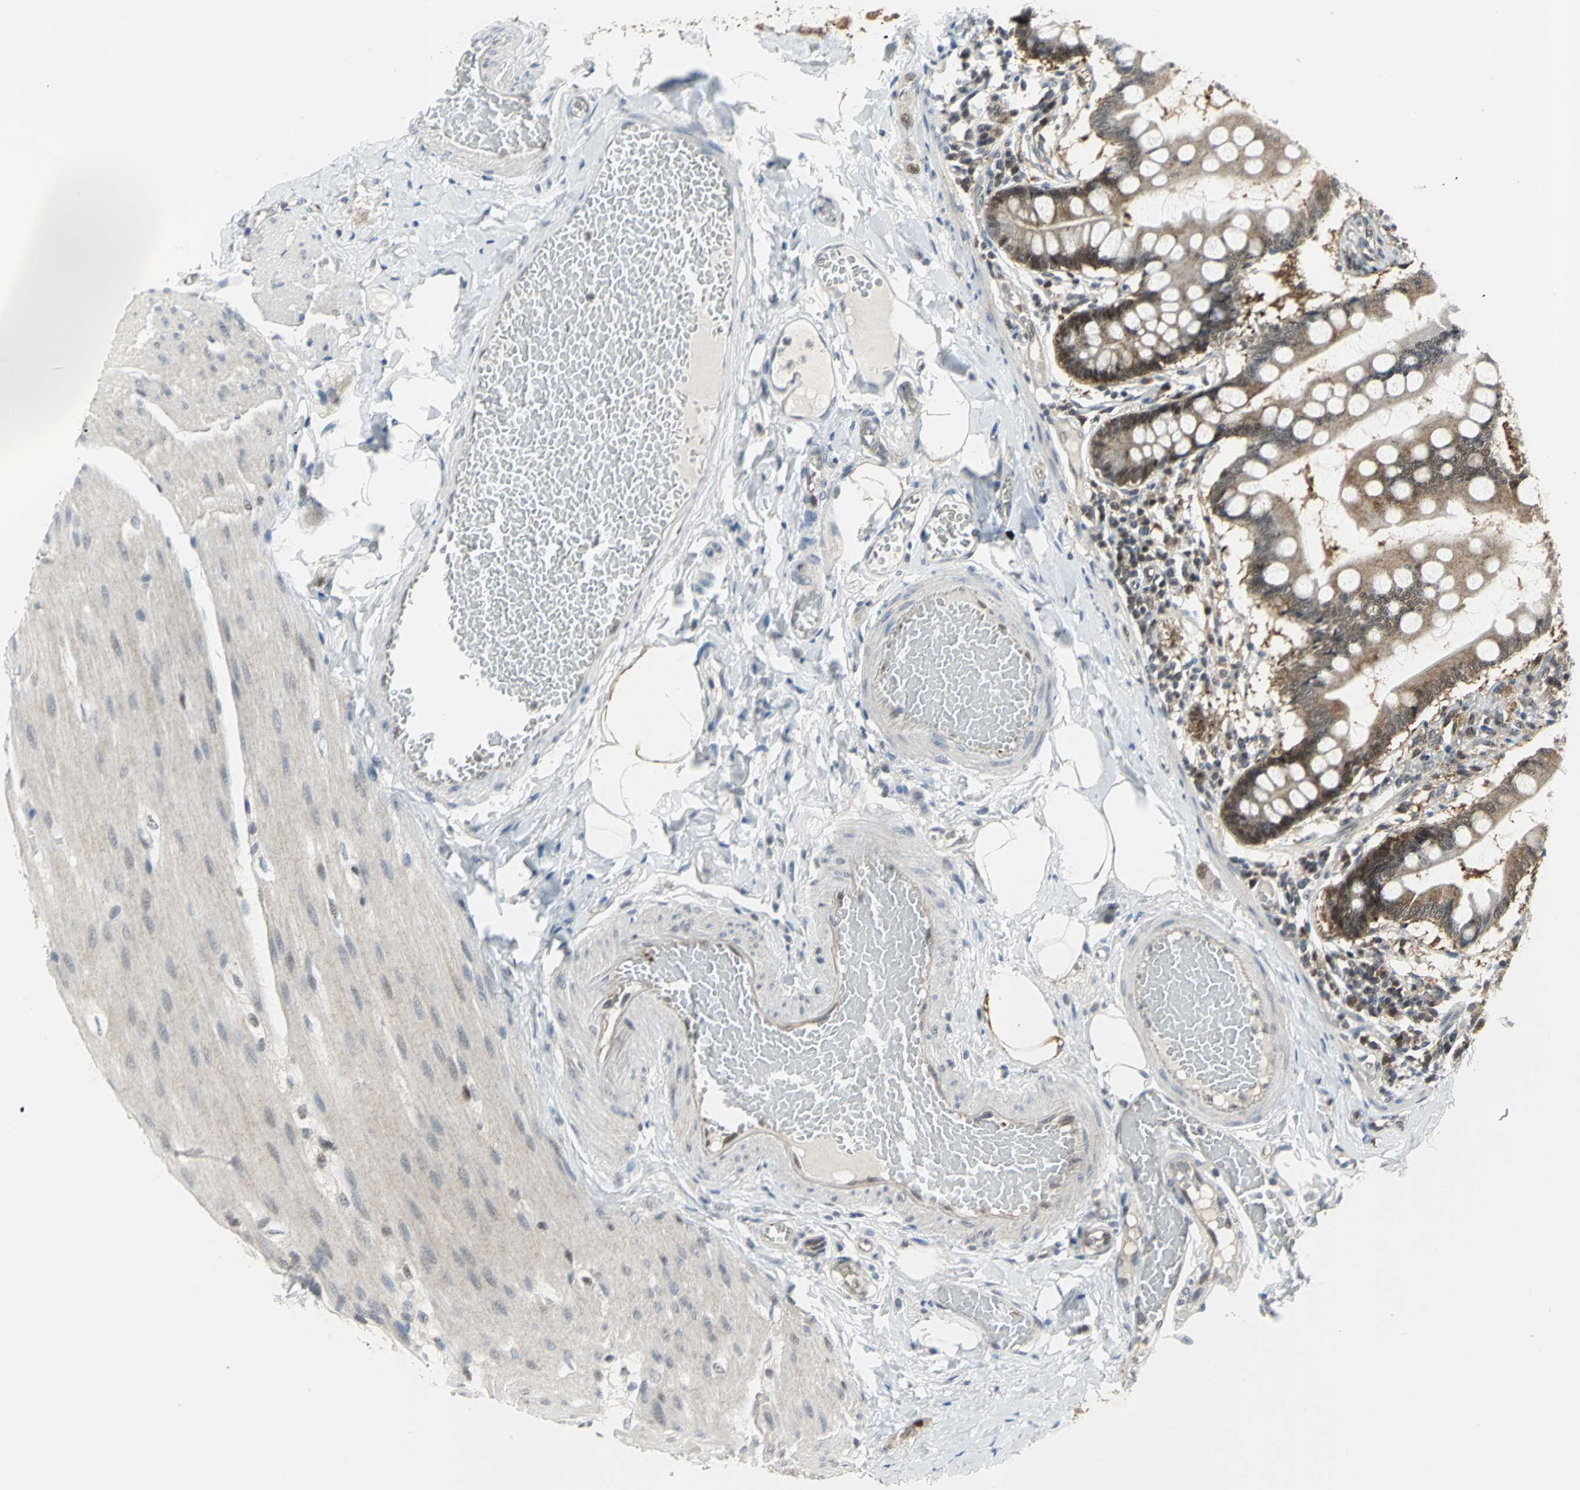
{"staining": {"intensity": "moderate", "quantity": ">75%", "location": "cytoplasmic/membranous"}, "tissue": "small intestine", "cell_type": "Glandular cells", "image_type": "normal", "snomed": [{"axis": "morphology", "description": "Normal tissue, NOS"}, {"axis": "topography", "description": "Small intestine"}], "caption": "An image showing moderate cytoplasmic/membranous expression in approximately >75% of glandular cells in normal small intestine, as visualized by brown immunohistochemical staining.", "gene": "PSMA4", "patient": {"sex": "male", "age": 41}}